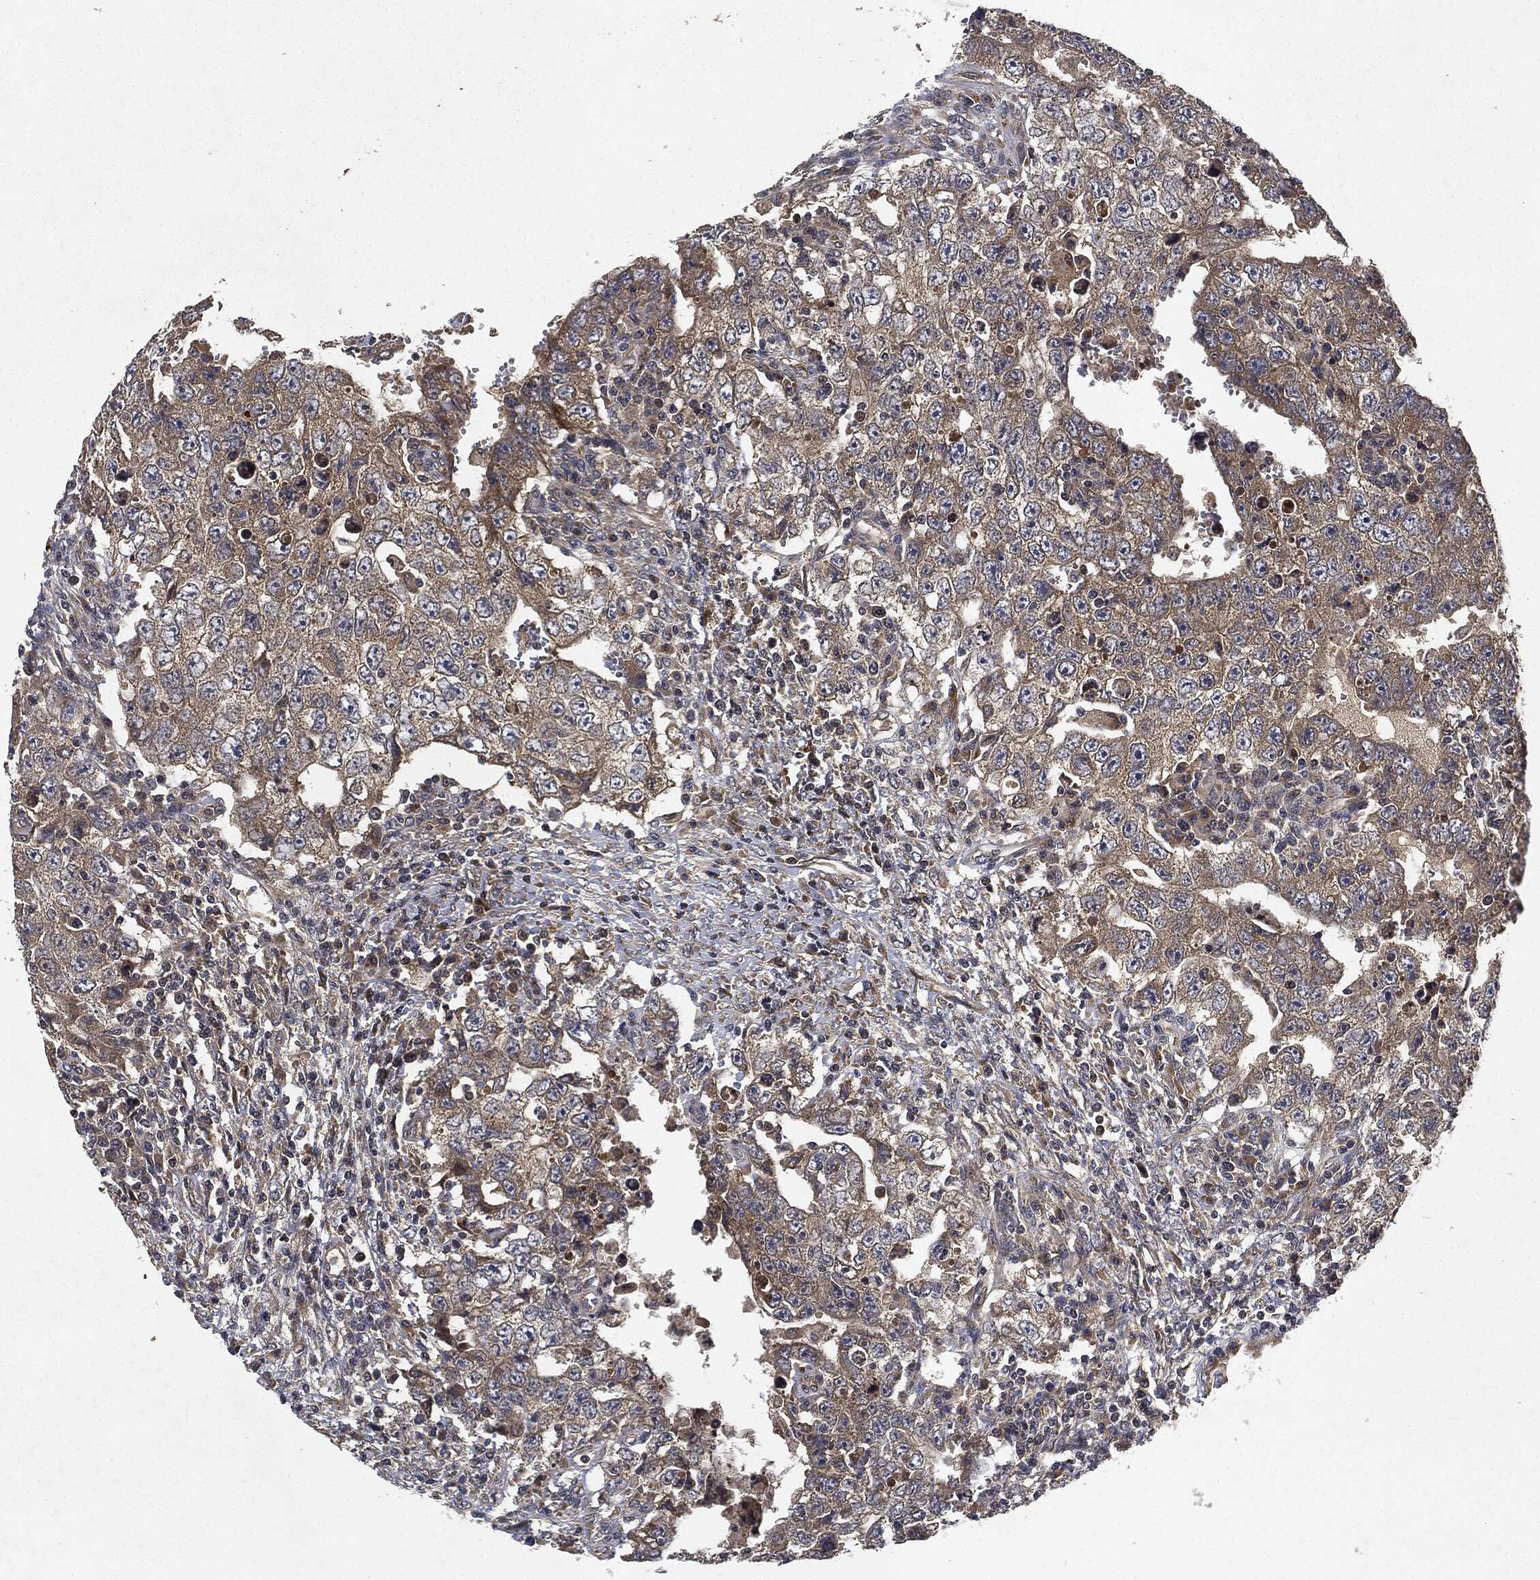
{"staining": {"intensity": "weak", "quantity": "25%-75%", "location": "cytoplasmic/membranous"}, "tissue": "testis cancer", "cell_type": "Tumor cells", "image_type": "cancer", "snomed": [{"axis": "morphology", "description": "Carcinoma, Embryonal, NOS"}, {"axis": "topography", "description": "Testis"}], "caption": "Testis cancer stained for a protein (brown) displays weak cytoplasmic/membranous positive expression in about 25%-75% of tumor cells.", "gene": "MLST8", "patient": {"sex": "male", "age": 26}}